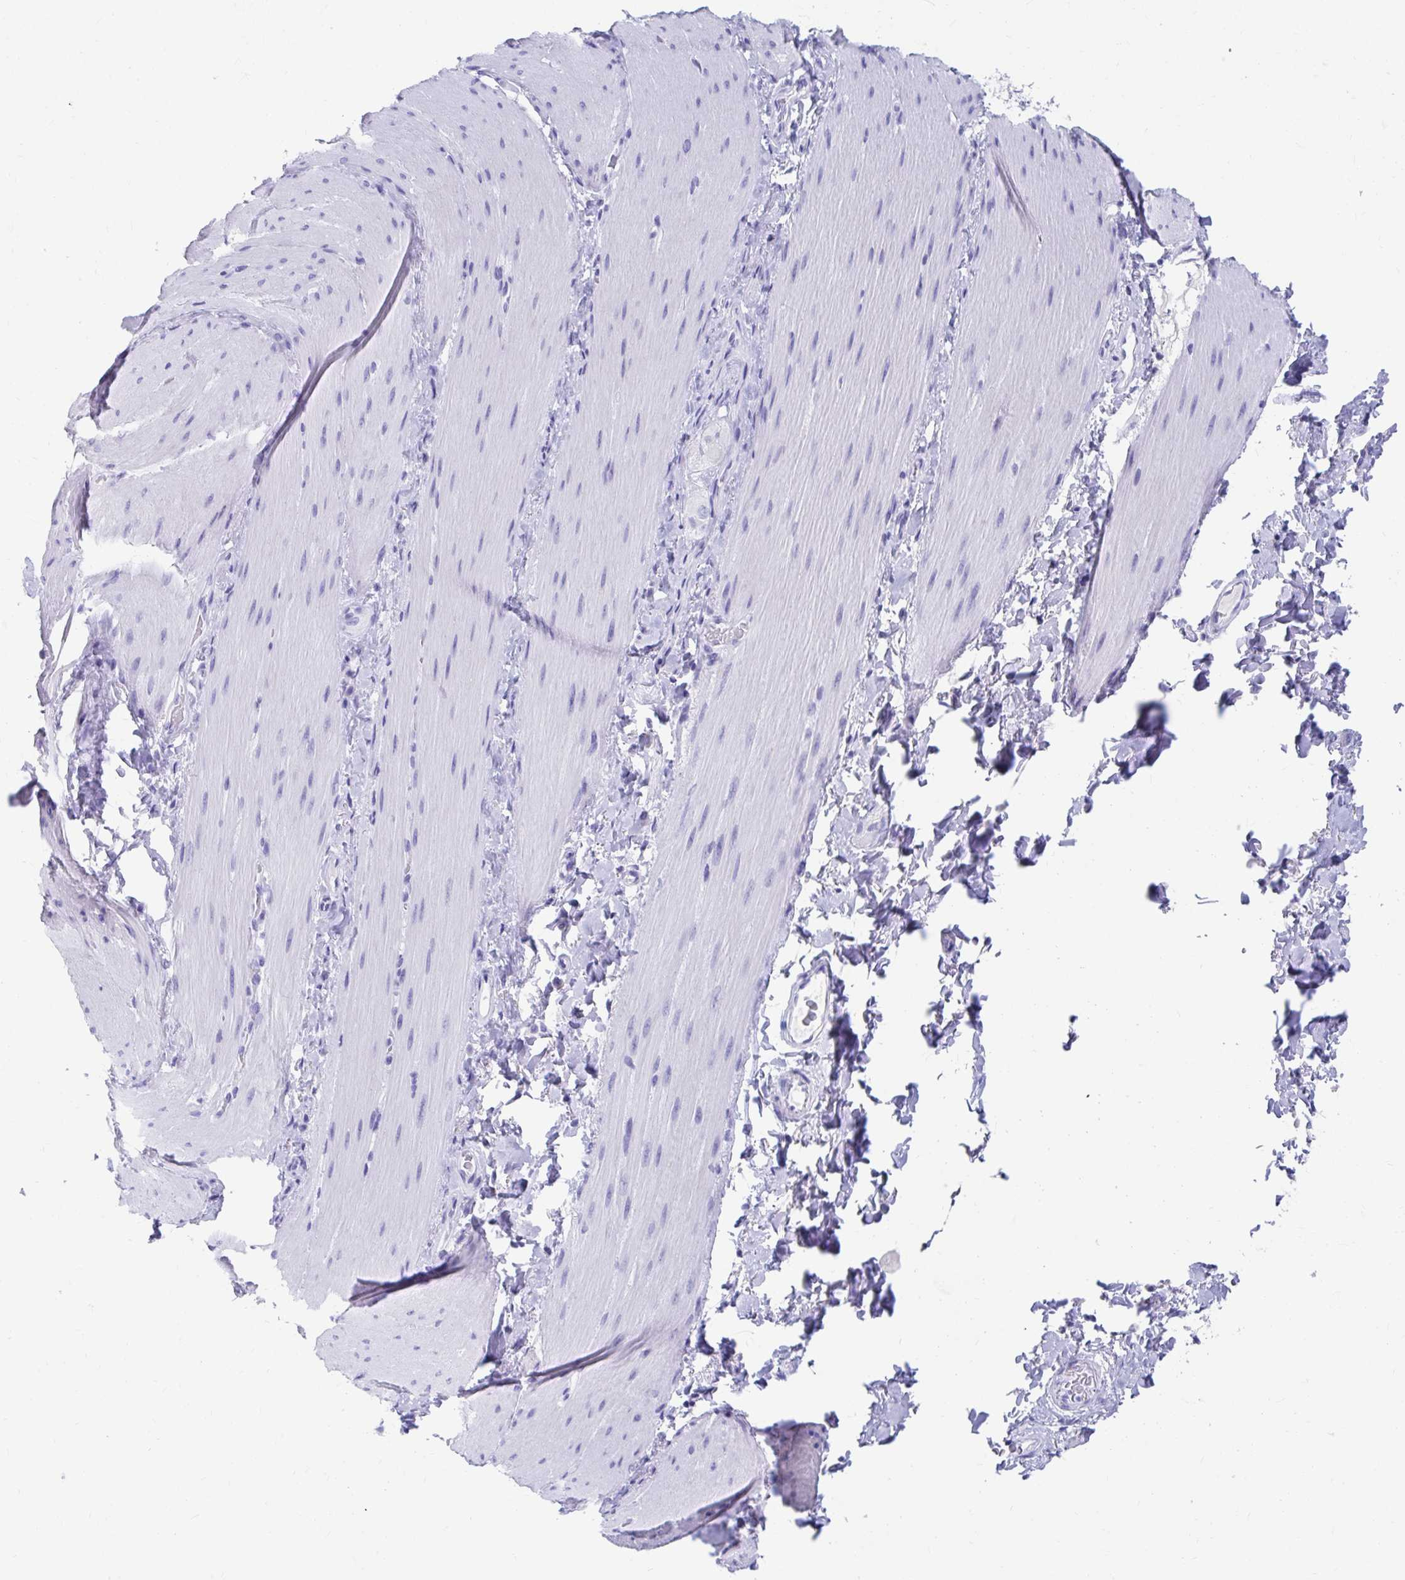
{"staining": {"intensity": "negative", "quantity": "none", "location": "none"}, "tissue": "smooth muscle", "cell_type": "Smooth muscle cells", "image_type": "normal", "snomed": [{"axis": "morphology", "description": "Normal tissue, NOS"}, {"axis": "topography", "description": "Smooth muscle"}, {"axis": "topography", "description": "Colon"}], "caption": "IHC micrograph of unremarkable human smooth muscle stained for a protein (brown), which demonstrates no staining in smooth muscle cells.", "gene": "DPEP3", "patient": {"sex": "male", "age": 73}}